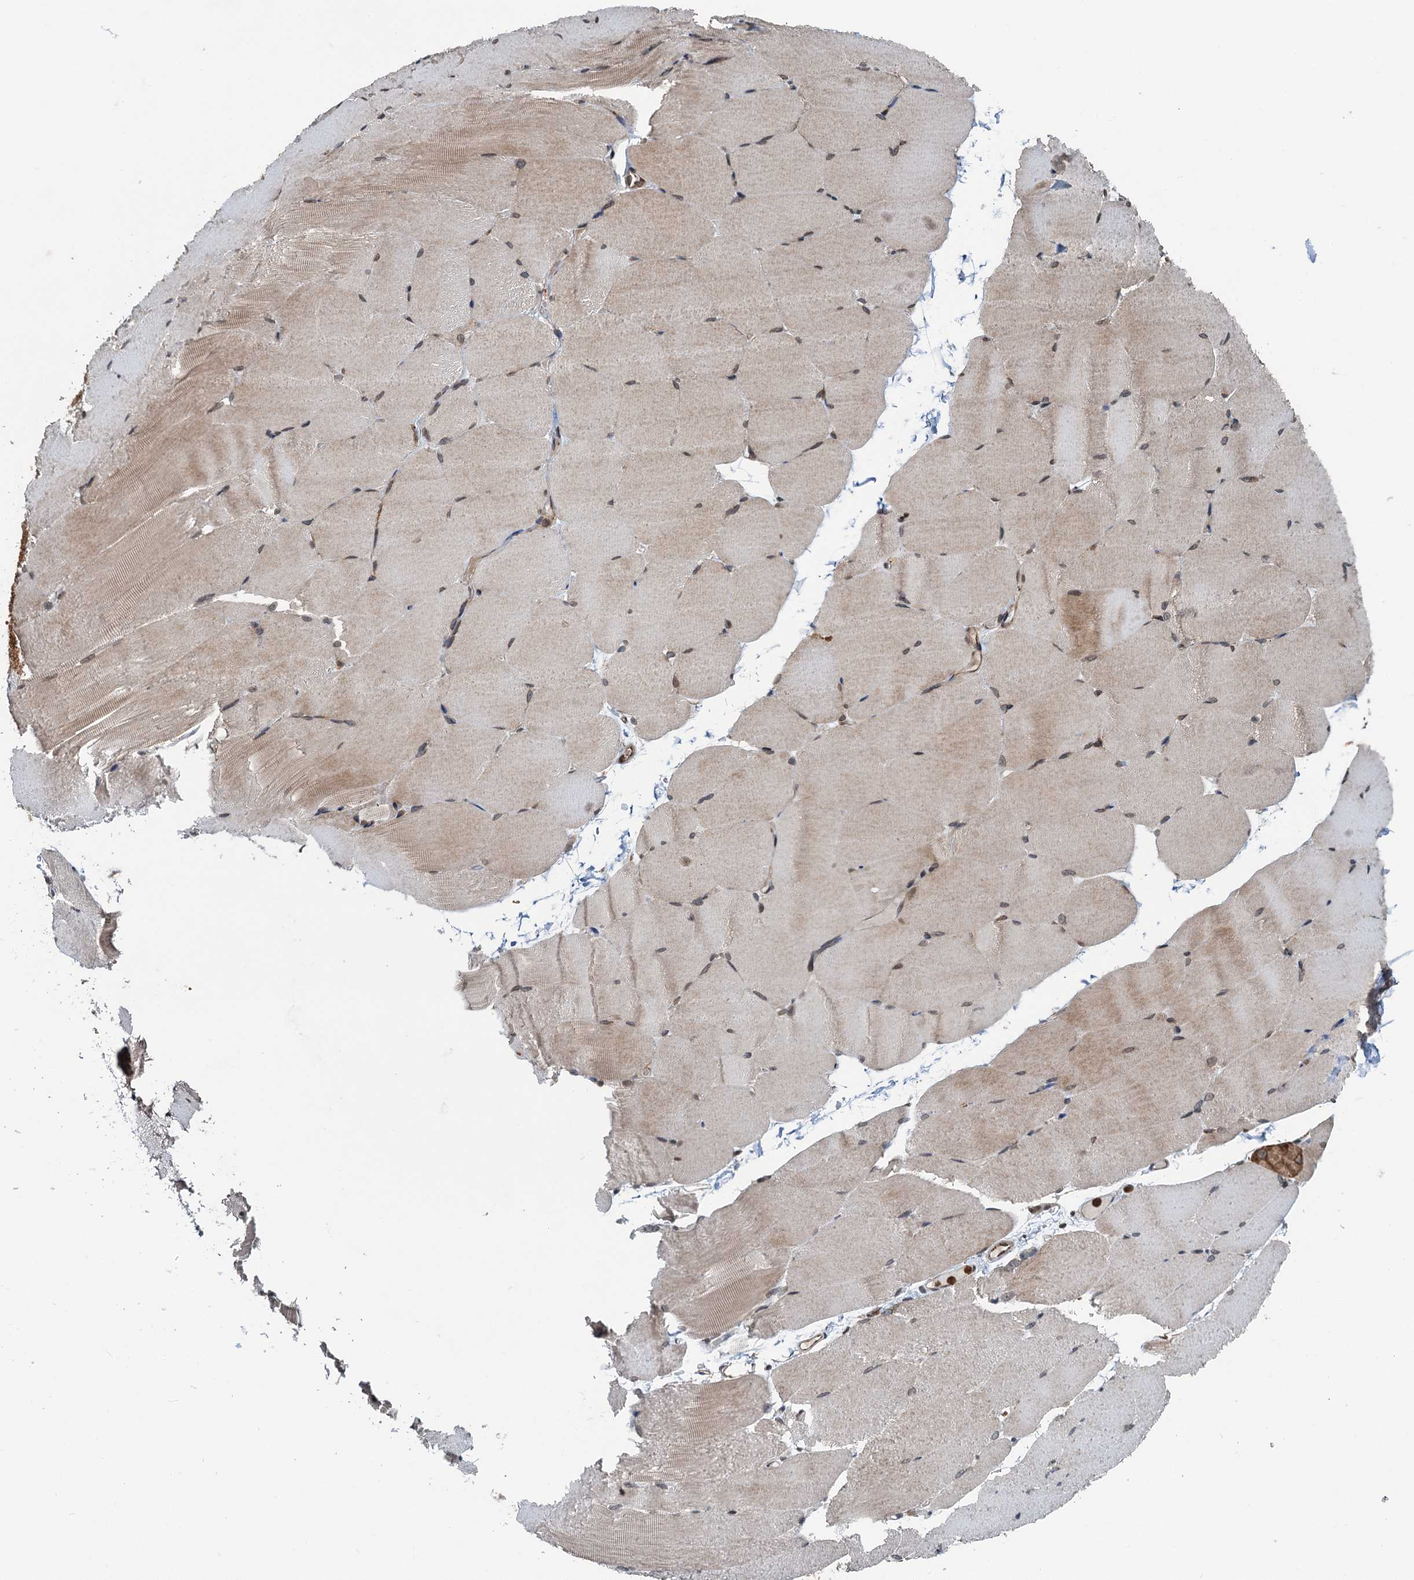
{"staining": {"intensity": "weak", "quantity": "<25%", "location": "cytoplasmic/membranous,nuclear"}, "tissue": "skeletal muscle", "cell_type": "Myocytes", "image_type": "normal", "snomed": [{"axis": "morphology", "description": "Normal tissue, NOS"}, {"axis": "topography", "description": "Skeletal muscle"}, {"axis": "topography", "description": "Parathyroid gland"}], "caption": "Photomicrograph shows no significant protein positivity in myocytes of unremarkable skeletal muscle.", "gene": "WHAMM", "patient": {"sex": "female", "age": 37}}